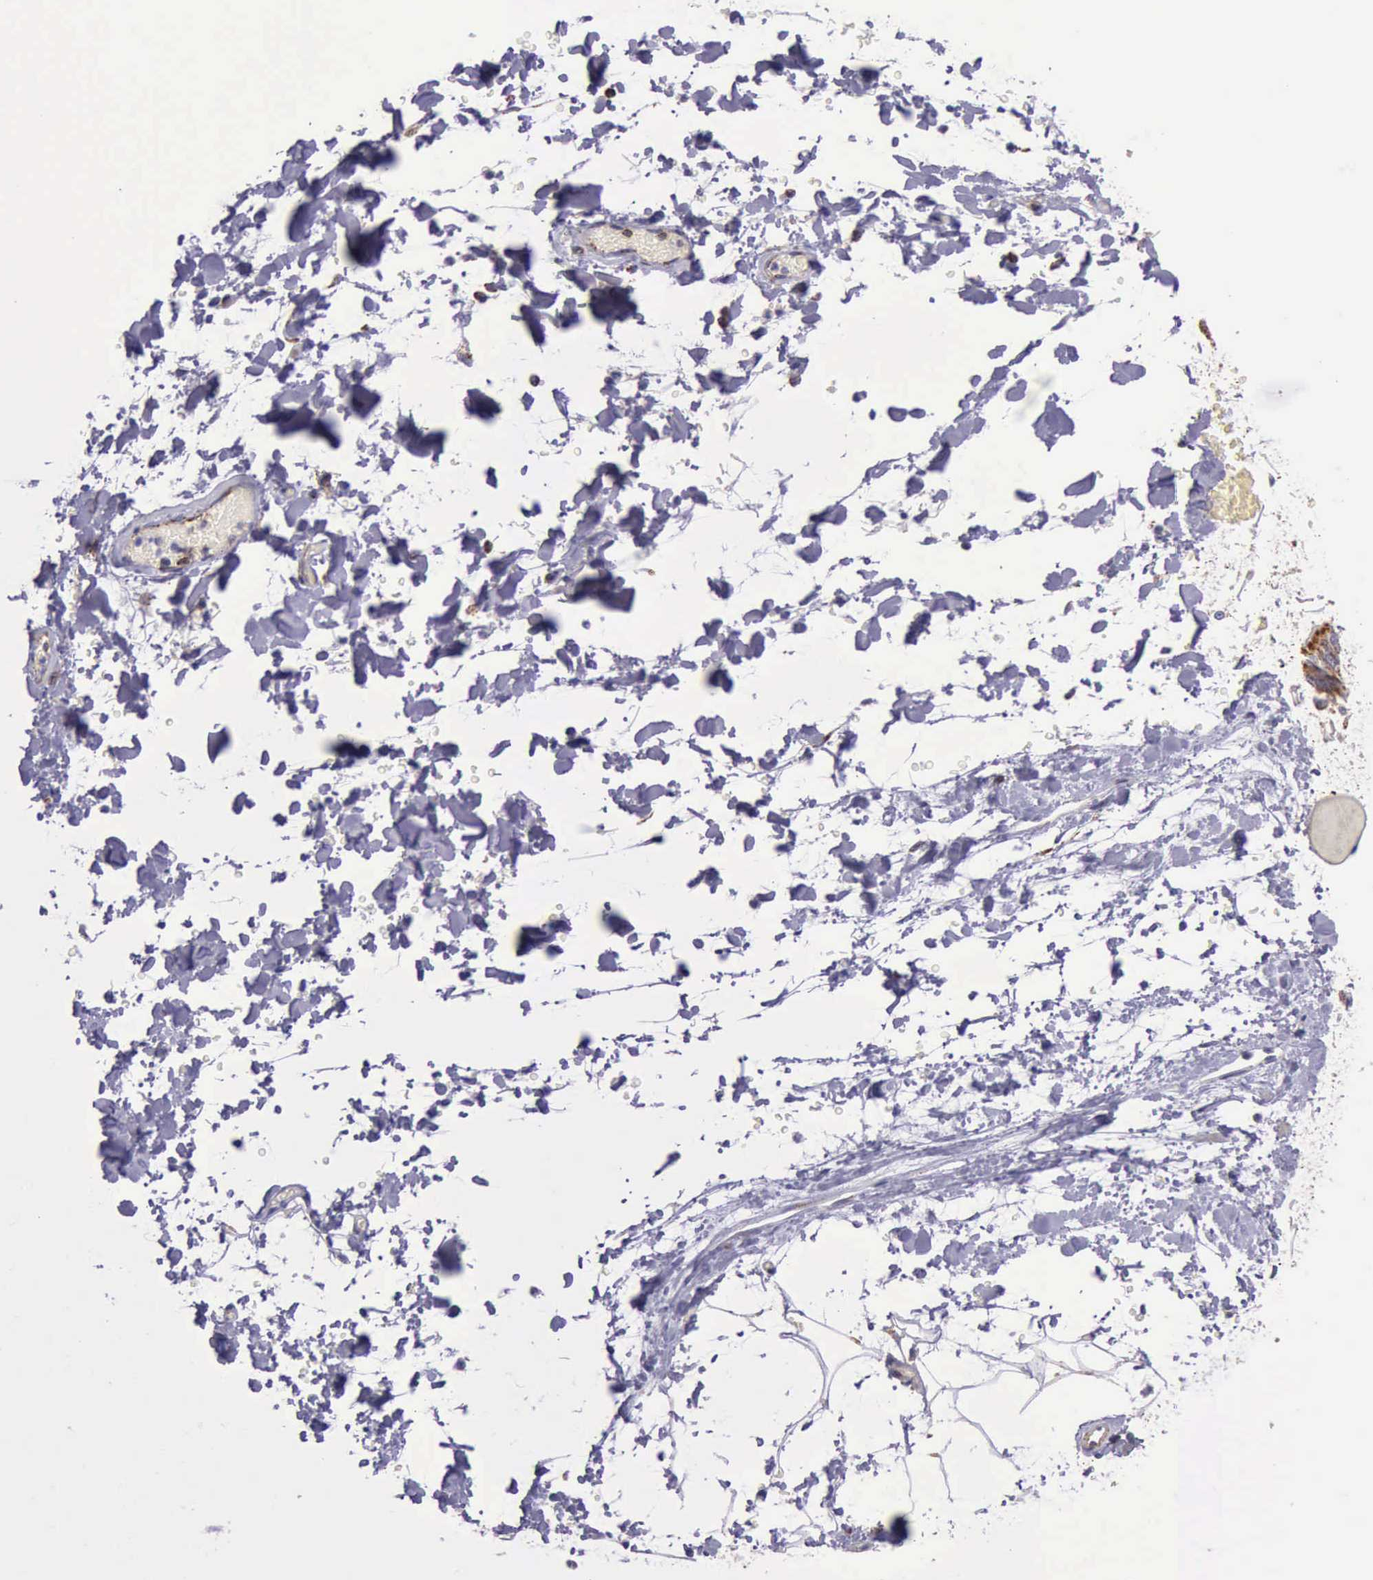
{"staining": {"intensity": "weak", "quantity": "<25%", "location": "cytoplasmic/membranous"}, "tissue": "adipose tissue", "cell_type": "Adipocytes", "image_type": "normal", "snomed": [{"axis": "morphology", "description": "Normal tissue, NOS"}, {"axis": "topography", "description": "Soft tissue"}], "caption": "The image shows no significant expression in adipocytes of adipose tissue.", "gene": "TXN2", "patient": {"sex": "male", "age": 72}}